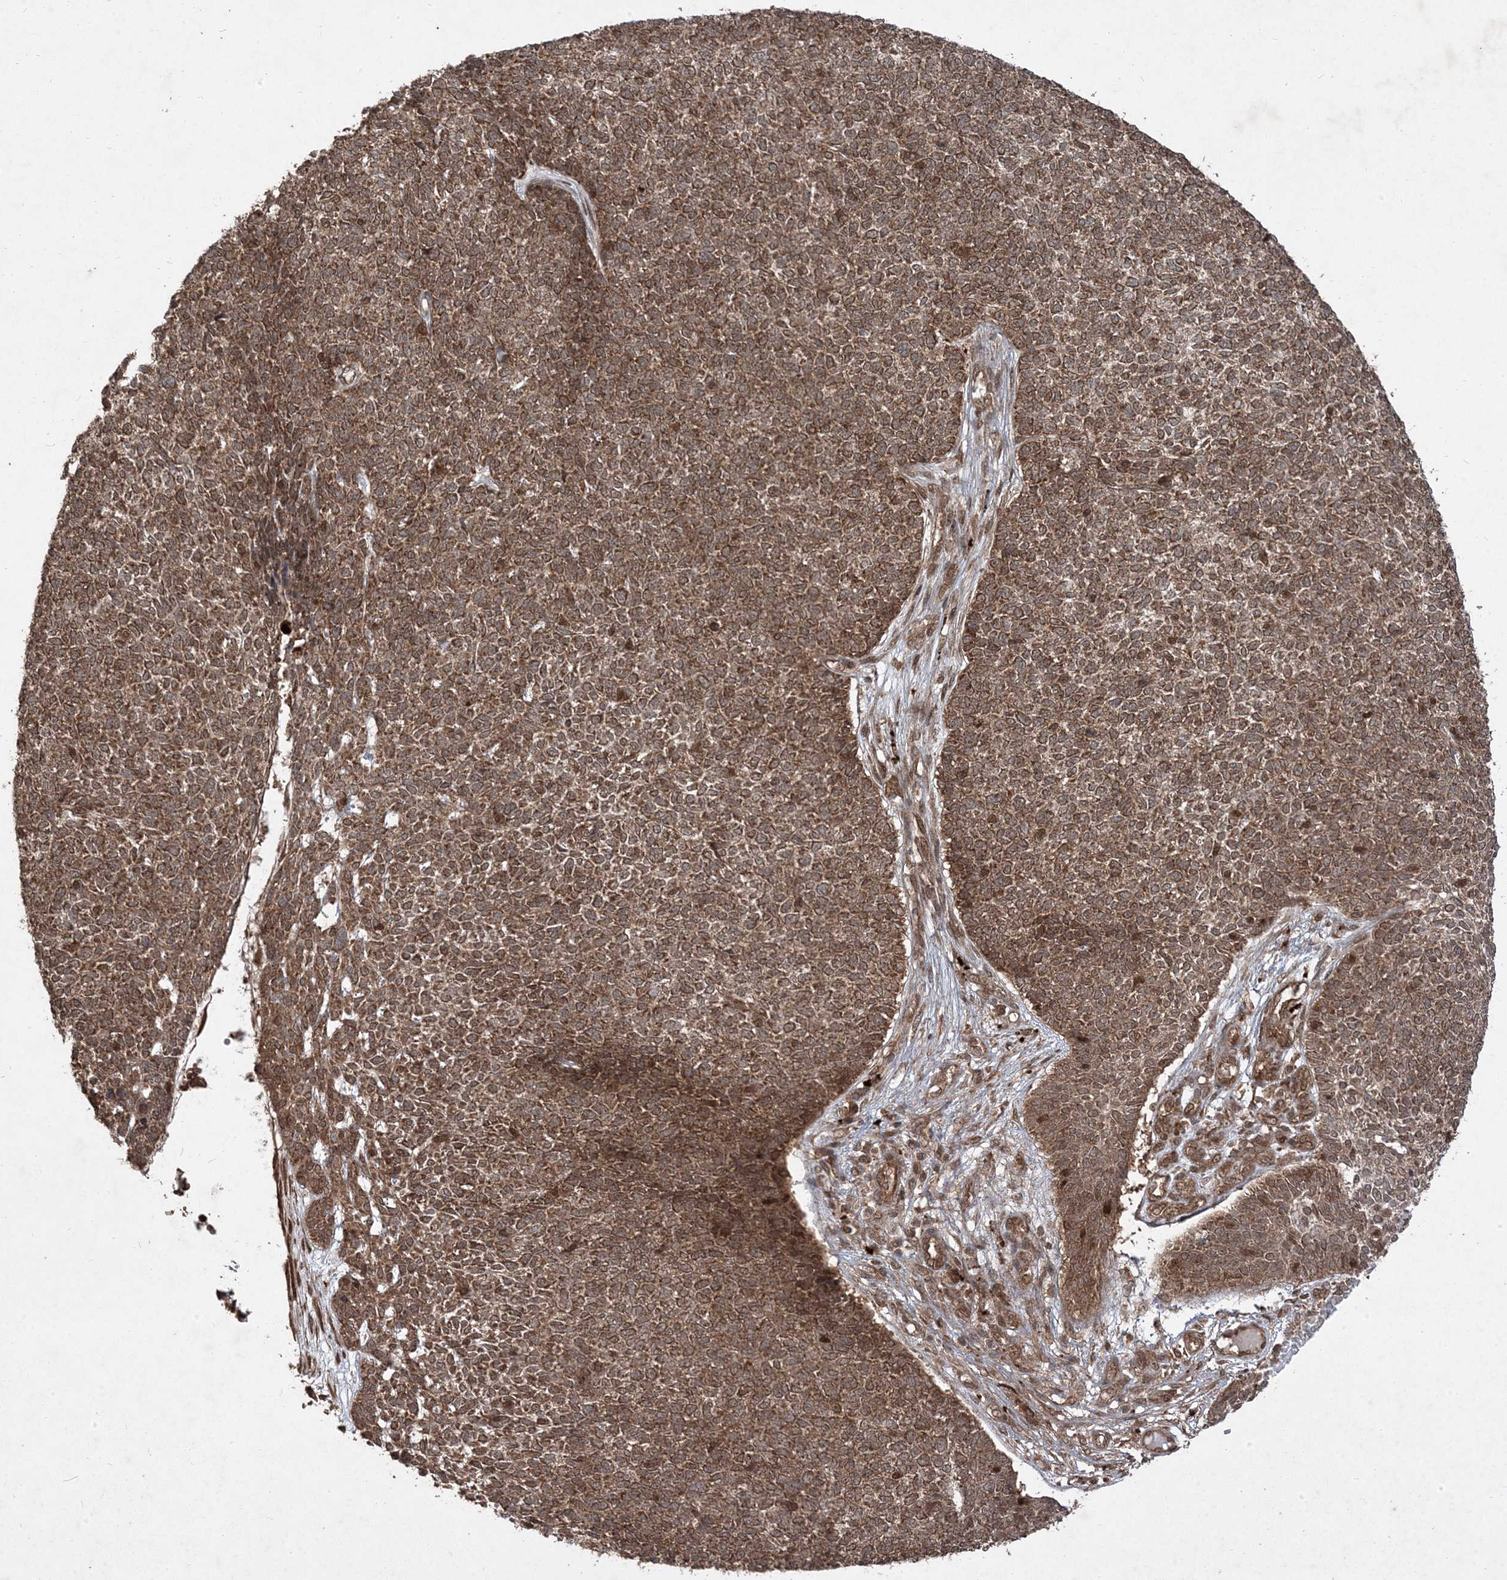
{"staining": {"intensity": "moderate", "quantity": ">75%", "location": "cytoplasmic/membranous,nuclear"}, "tissue": "skin cancer", "cell_type": "Tumor cells", "image_type": "cancer", "snomed": [{"axis": "morphology", "description": "Basal cell carcinoma"}, {"axis": "topography", "description": "Skin"}], "caption": "Immunohistochemistry (IHC) image of neoplastic tissue: human skin cancer (basal cell carcinoma) stained using IHC reveals medium levels of moderate protein expression localized specifically in the cytoplasmic/membranous and nuclear of tumor cells, appearing as a cytoplasmic/membranous and nuclear brown color.", "gene": "PLEKHM2", "patient": {"sex": "female", "age": 84}}